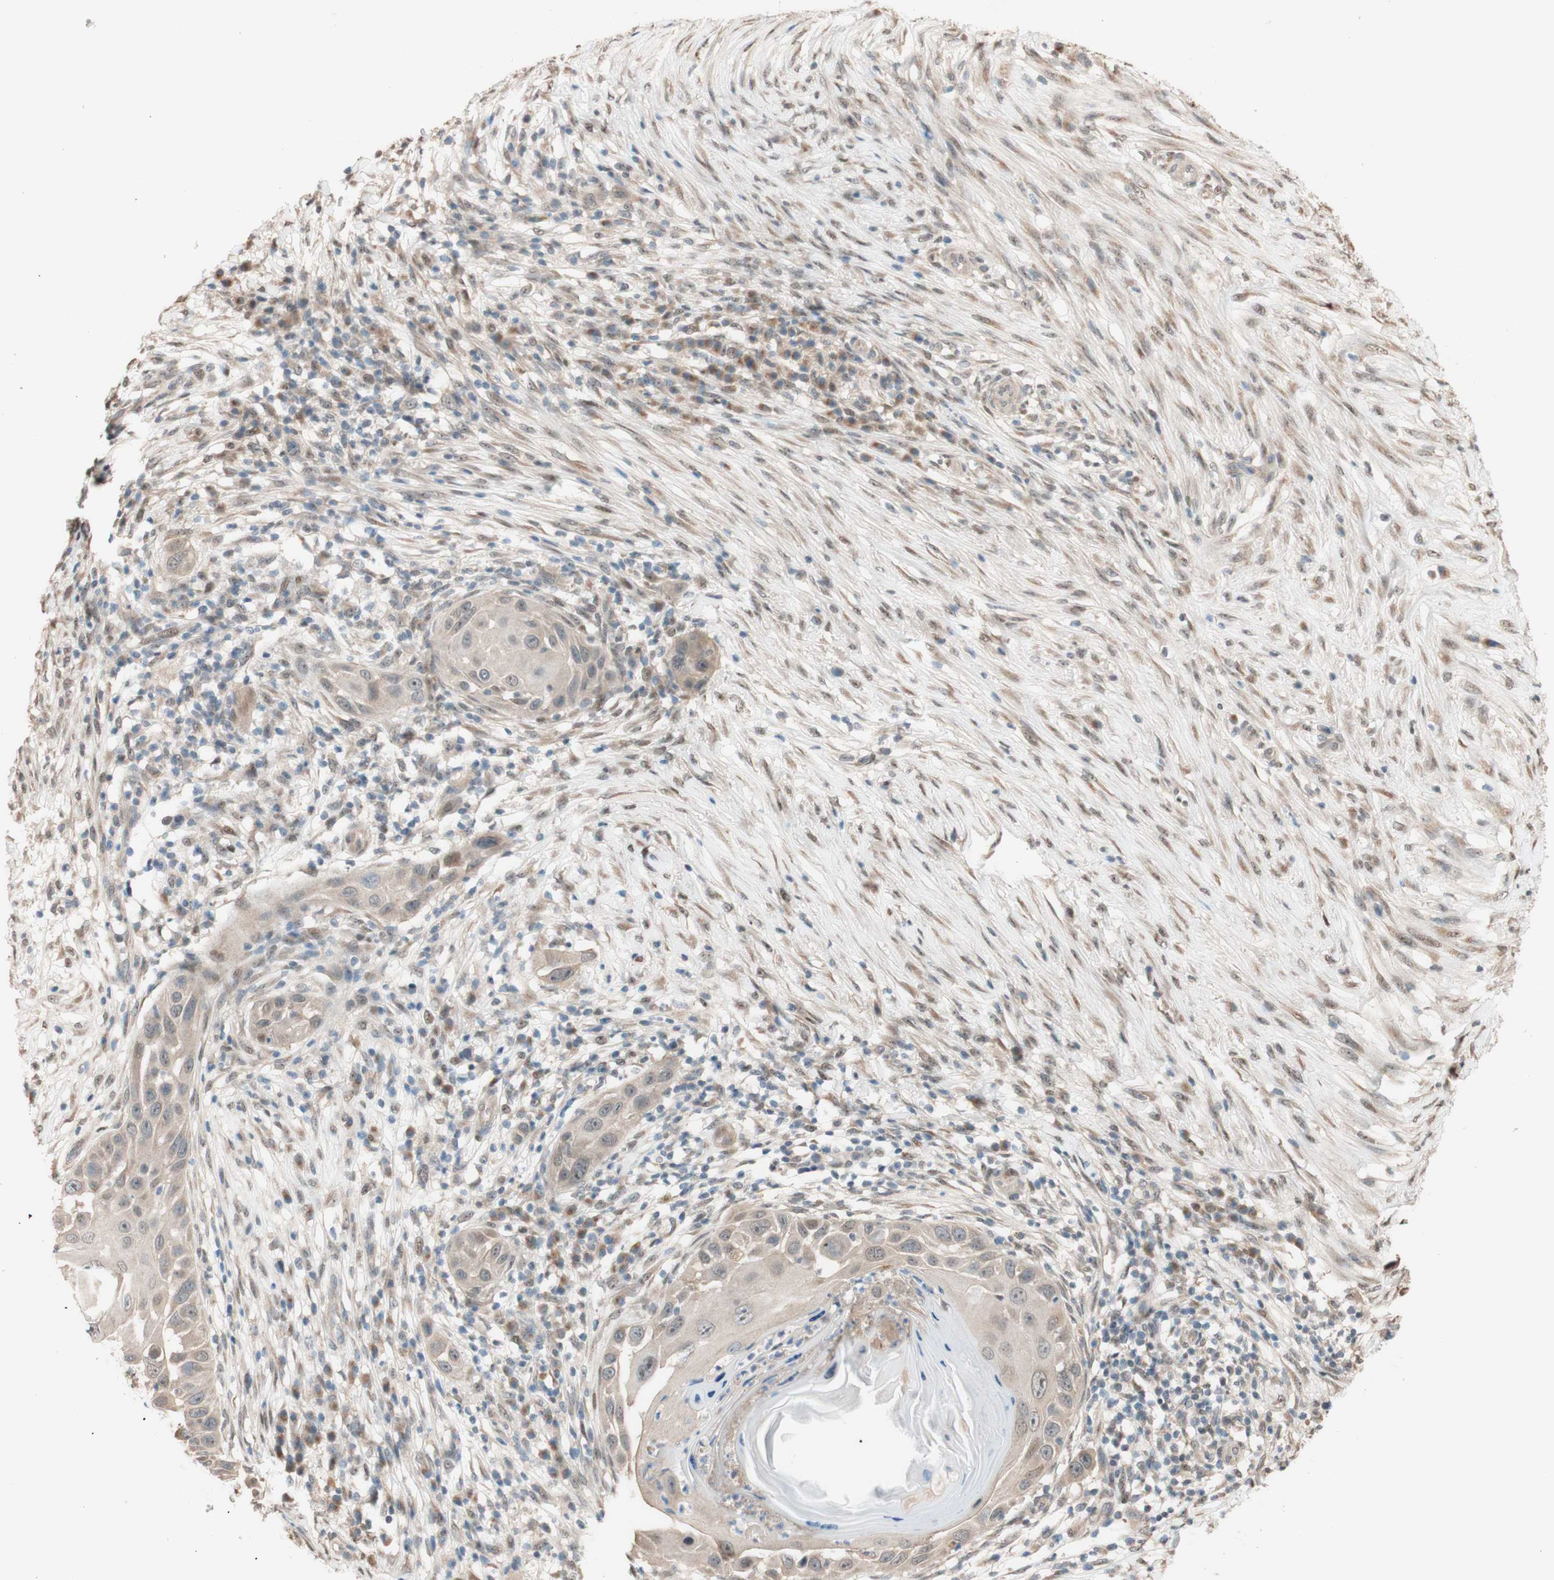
{"staining": {"intensity": "negative", "quantity": "none", "location": "none"}, "tissue": "skin cancer", "cell_type": "Tumor cells", "image_type": "cancer", "snomed": [{"axis": "morphology", "description": "Squamous cell carcinoma, NOS"}, {"axis": "topography", "description": "Skin"}], "caption": "Immunohistochemistry (IHC) image of neoplastic tissue: squamous cell carcinoma (skin) stained with DAB (3,3'-diaminobenzidine) exhibits no significant protein expression in tumor cells.", "gene": "CCNC", "patient": {"sex": "female", "age": 44}}